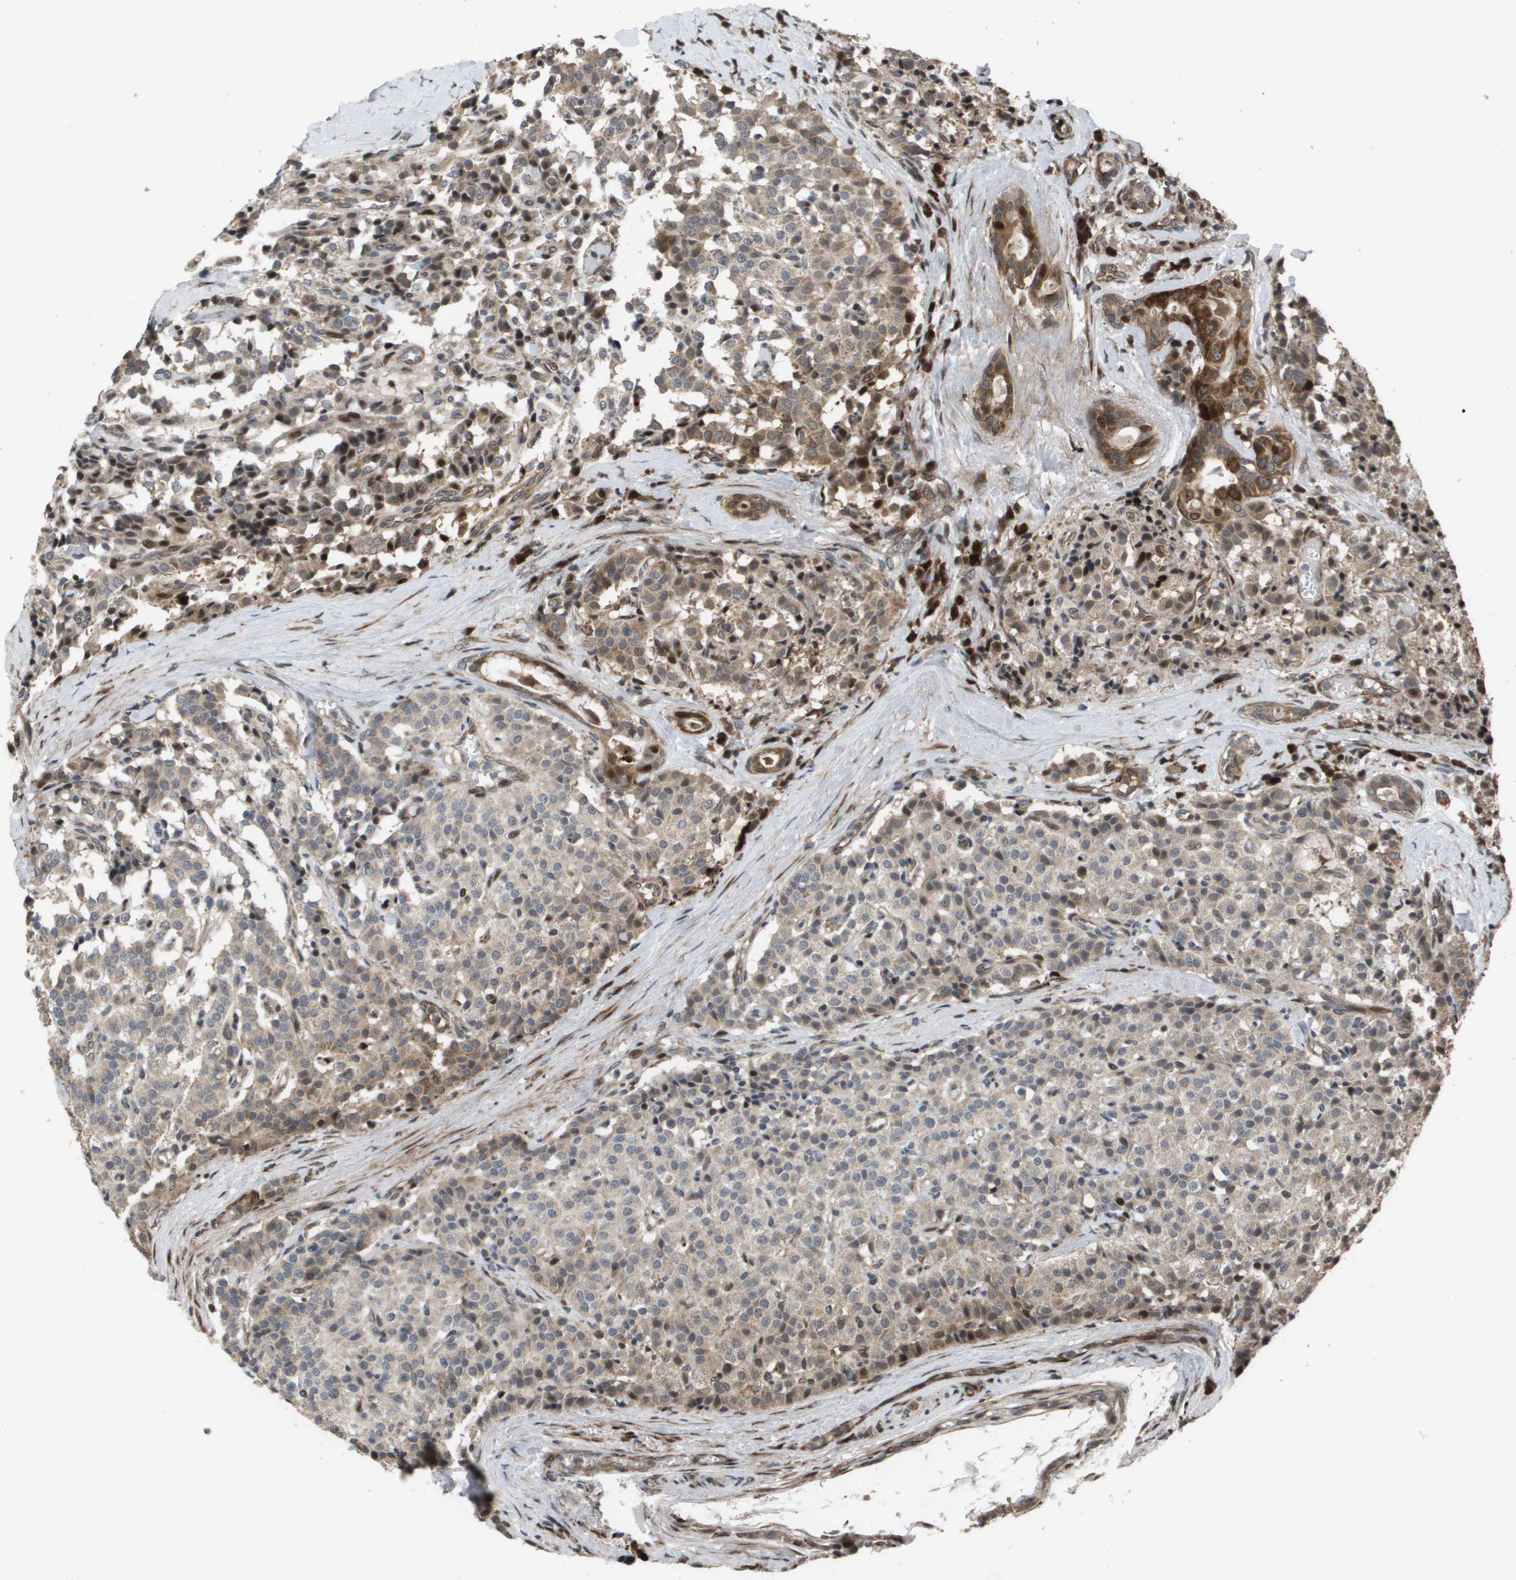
{"staining": {"intensity": "moderate", "quantity": "25%-75%", "location": "cytoplasmic/membranous"}, "tissue": "carcinoid", "cell_type": "Tumor cells", "image_type": "cancer", "snomed": [{"axis": "morphology", "description": "Carcinoid, malignant, NOS"}, {"axis": "topography", "description": "Lung"}], "caption": "Protein staining demonstrates moderate cytoplasmic/membranous staining in approximately 25%-75% of tumor cells in malignant carcinoid.", "gene": "AXIN2", "patient": {"sex": "male", "age": 30}}